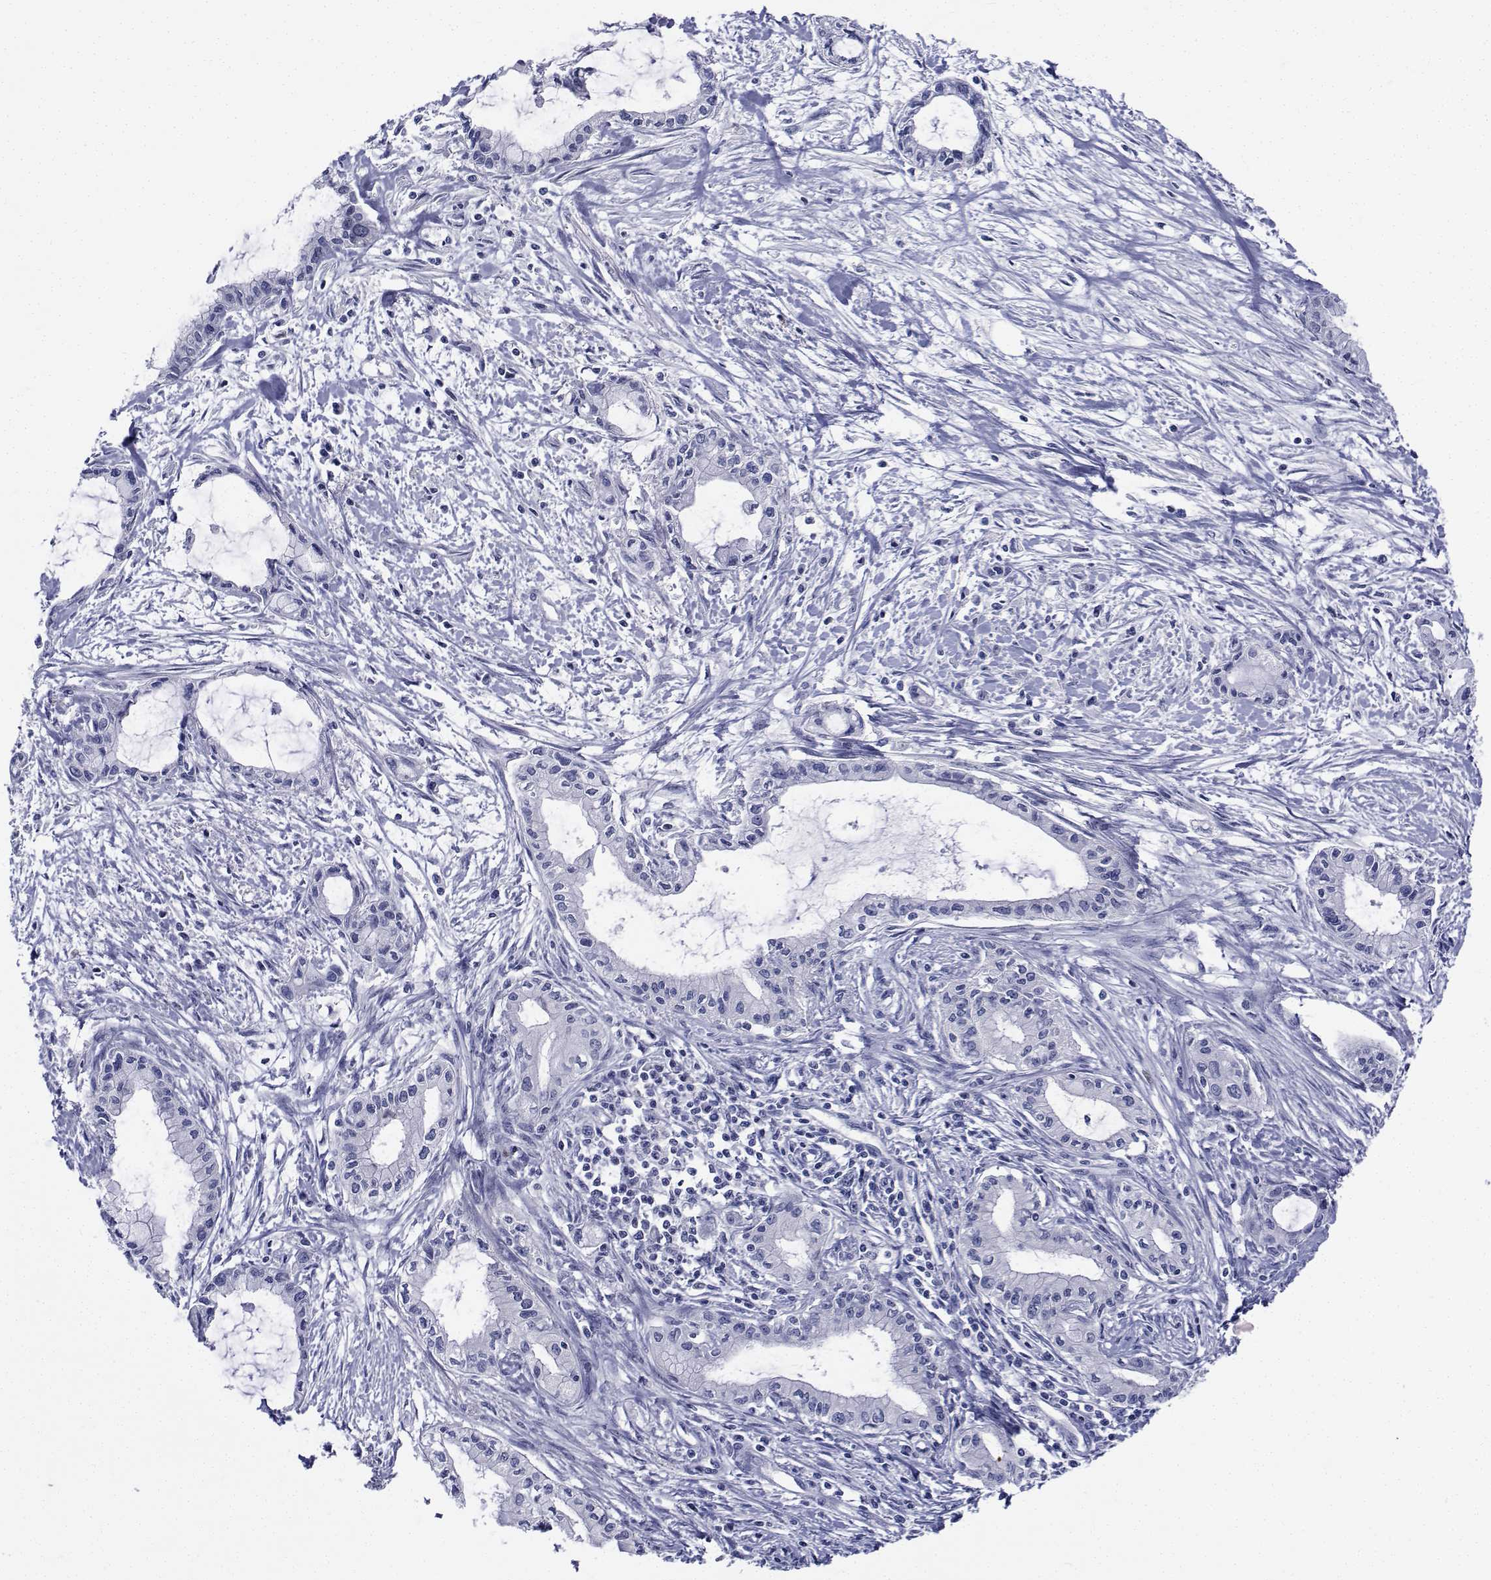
{"staining": {"intensity": "negative", "quantity": "none", "location": "none"}, "tissue": "pancreatic cancer", "cell_type": "Tumor cells", "image_type": "cancer", "snomed": [{"axis": "morphology", "description": "Adenocarcinoma, NOS"}, {"axis": "topography", "description": "Pancreas"}], "caption": "This micrograph is of pancreatic adenocarcinoma stained with IHC to label a protein in brown with the nuclei are counter-stained blue. There is no positivity in tumor cells.", "gene": "PLXNA4", "patient": {"sex": "male", "age": 48}}